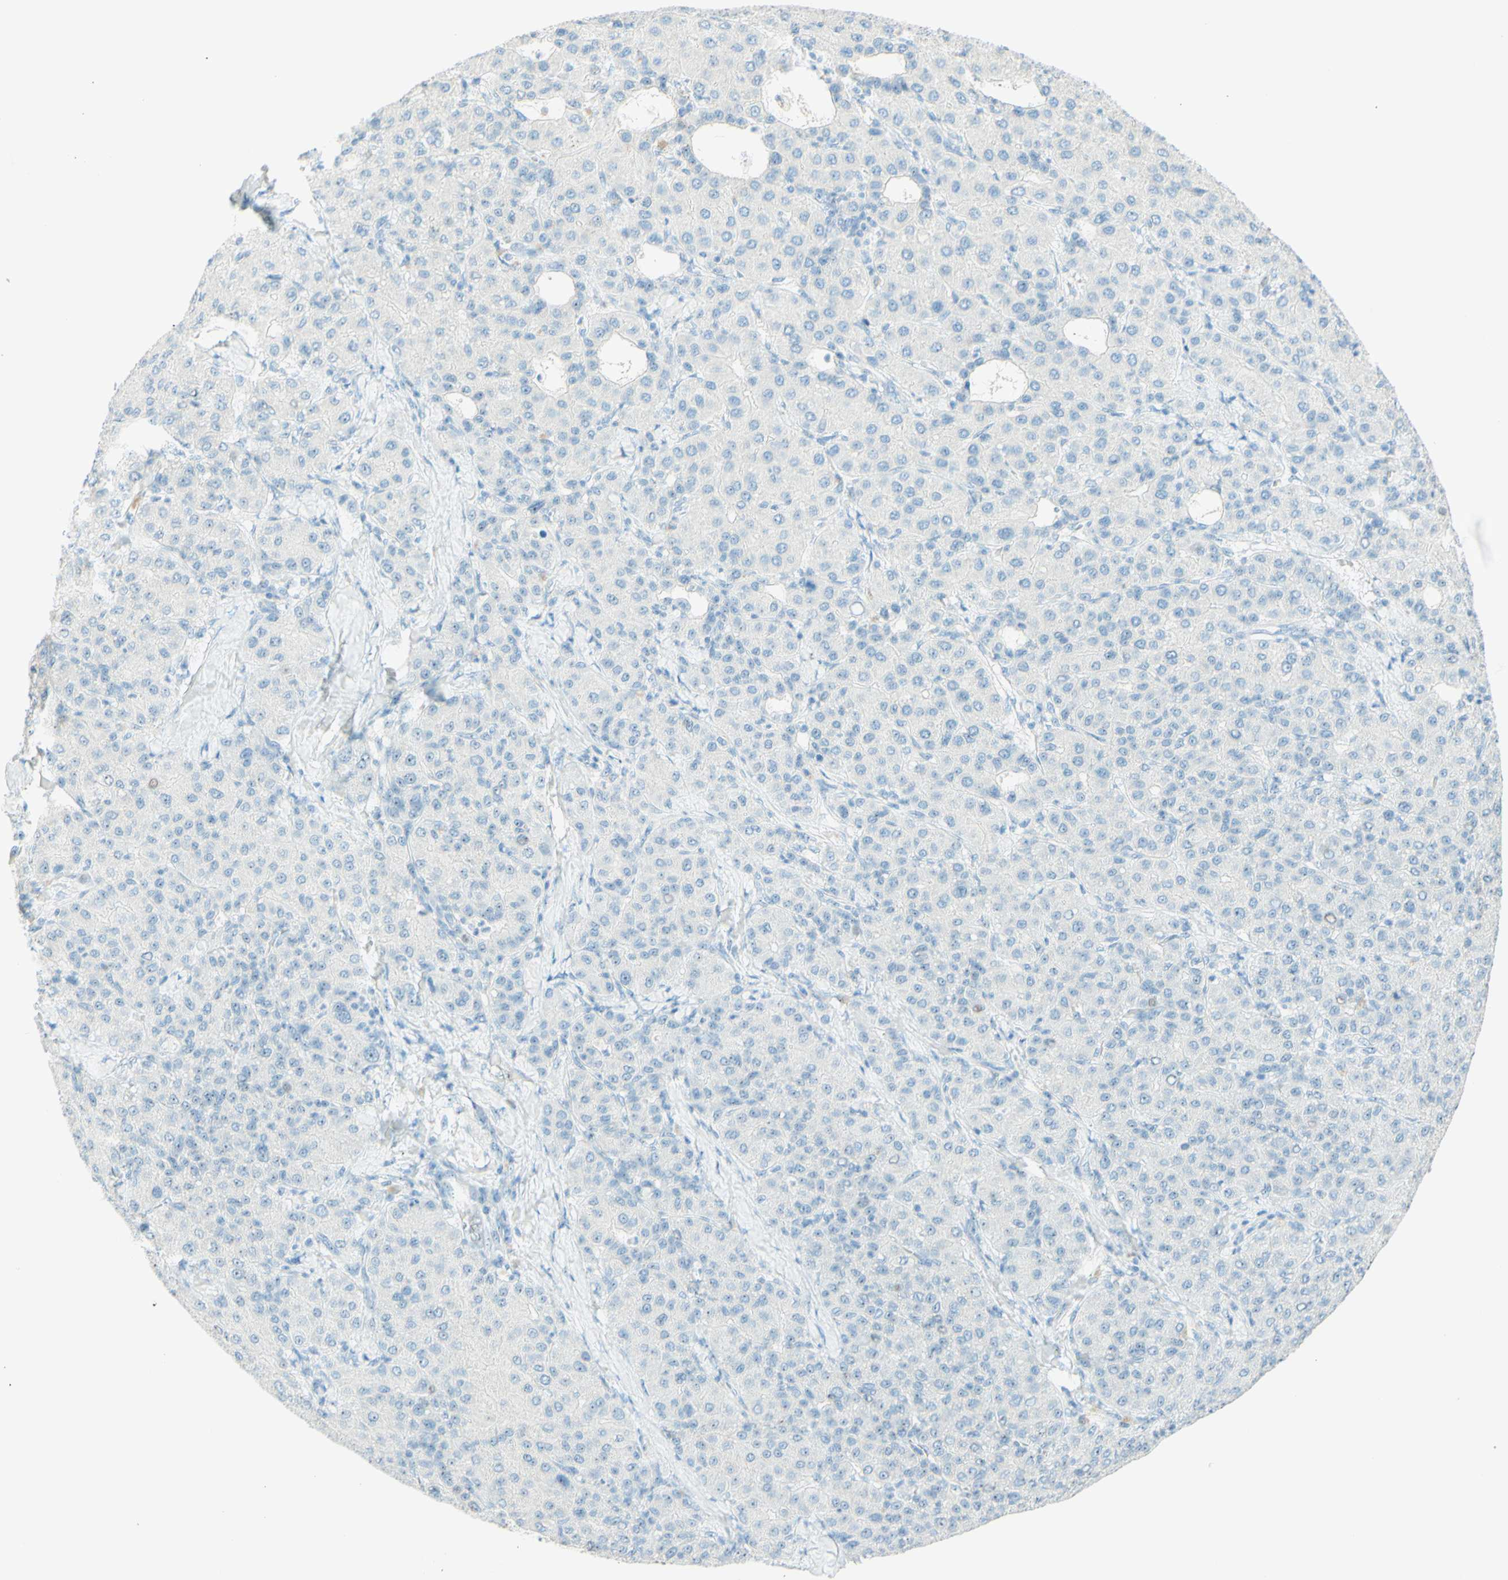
{"staining": {"intensity": "negative", "quantity": "none", "location": "none"}, "tissue": "liver cancer", "cell_type": "Tumor cells", "image_type": "cancer", "snomed": [{"axis": "morphology", "description": "Carcinoma, Hepatocellular, NOS"}, {"axis": "topography", "description": "Liver"}], "caption": "Liver cancer stained for a protein using IHC demonstrates no expression tumor cells.", "gene": "FMR1NB", "patient": {"sex": "male", "age": 65}}